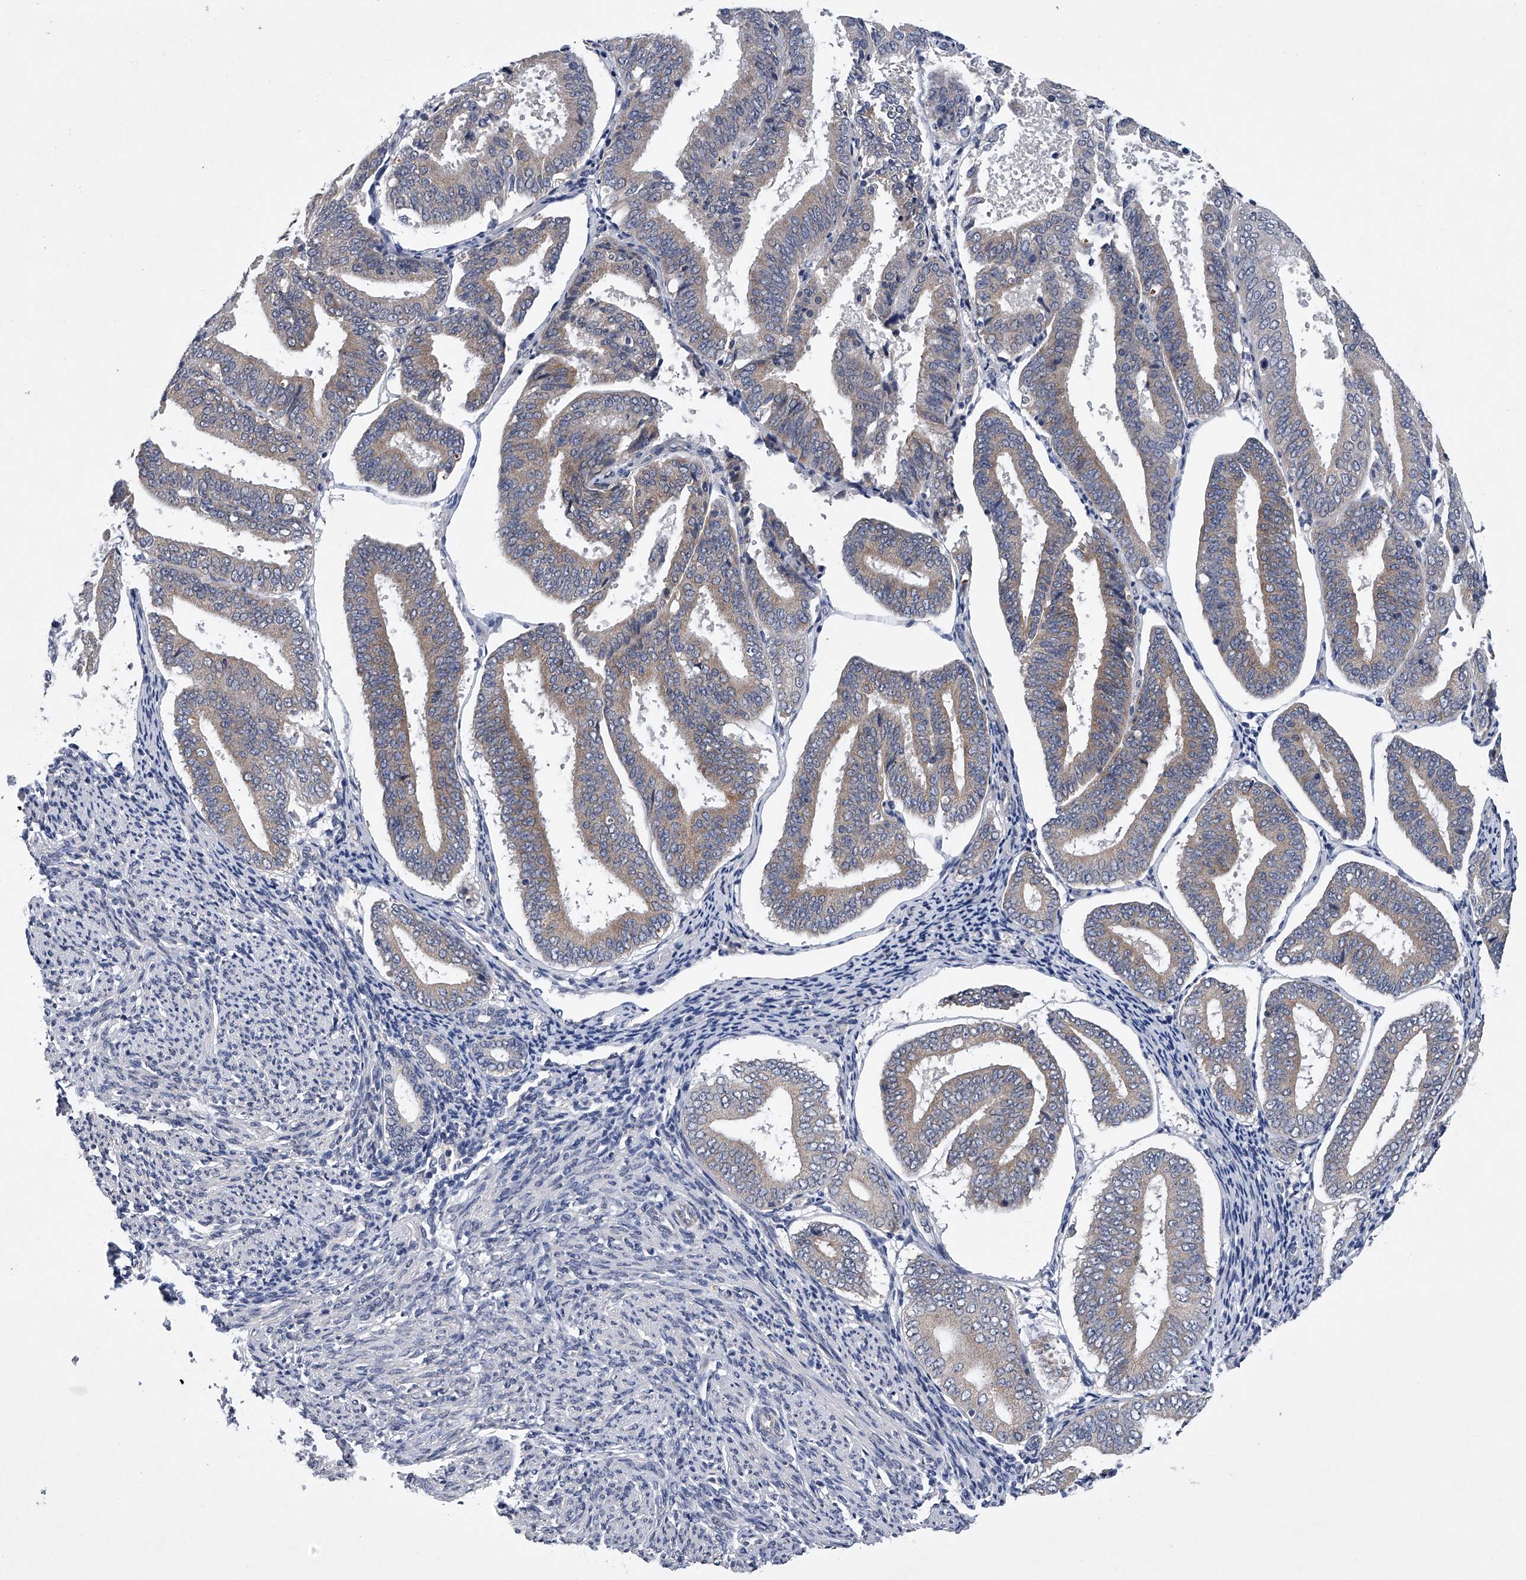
{"staining": {"intensity": "weak", "quantity": "25%-75%", "location": "cytoplasmic/membranous"}, "tissue": "endometrial cancer", "cell_type": "Tumor cells", "image_type": "cancer", "snomed": [{"axis": "morphology", "description": "Adenocarcinoma, NOS"}, {"axis": "topography", "description": "Endometrium"}], "caption": "Endometrial cancer (adenocarcinoma) tissue reveals weak cytoplasmic/membranous staining in approximately 25%-75% of tumor cells Using DAB (3,3'-diaminobenzidine) (brown) and hematoxylin (blue) stains, captured at high magnification using brightfield microscopy.", "gene": "RNF5", "patient": {"sex": "female", "age": 63}}